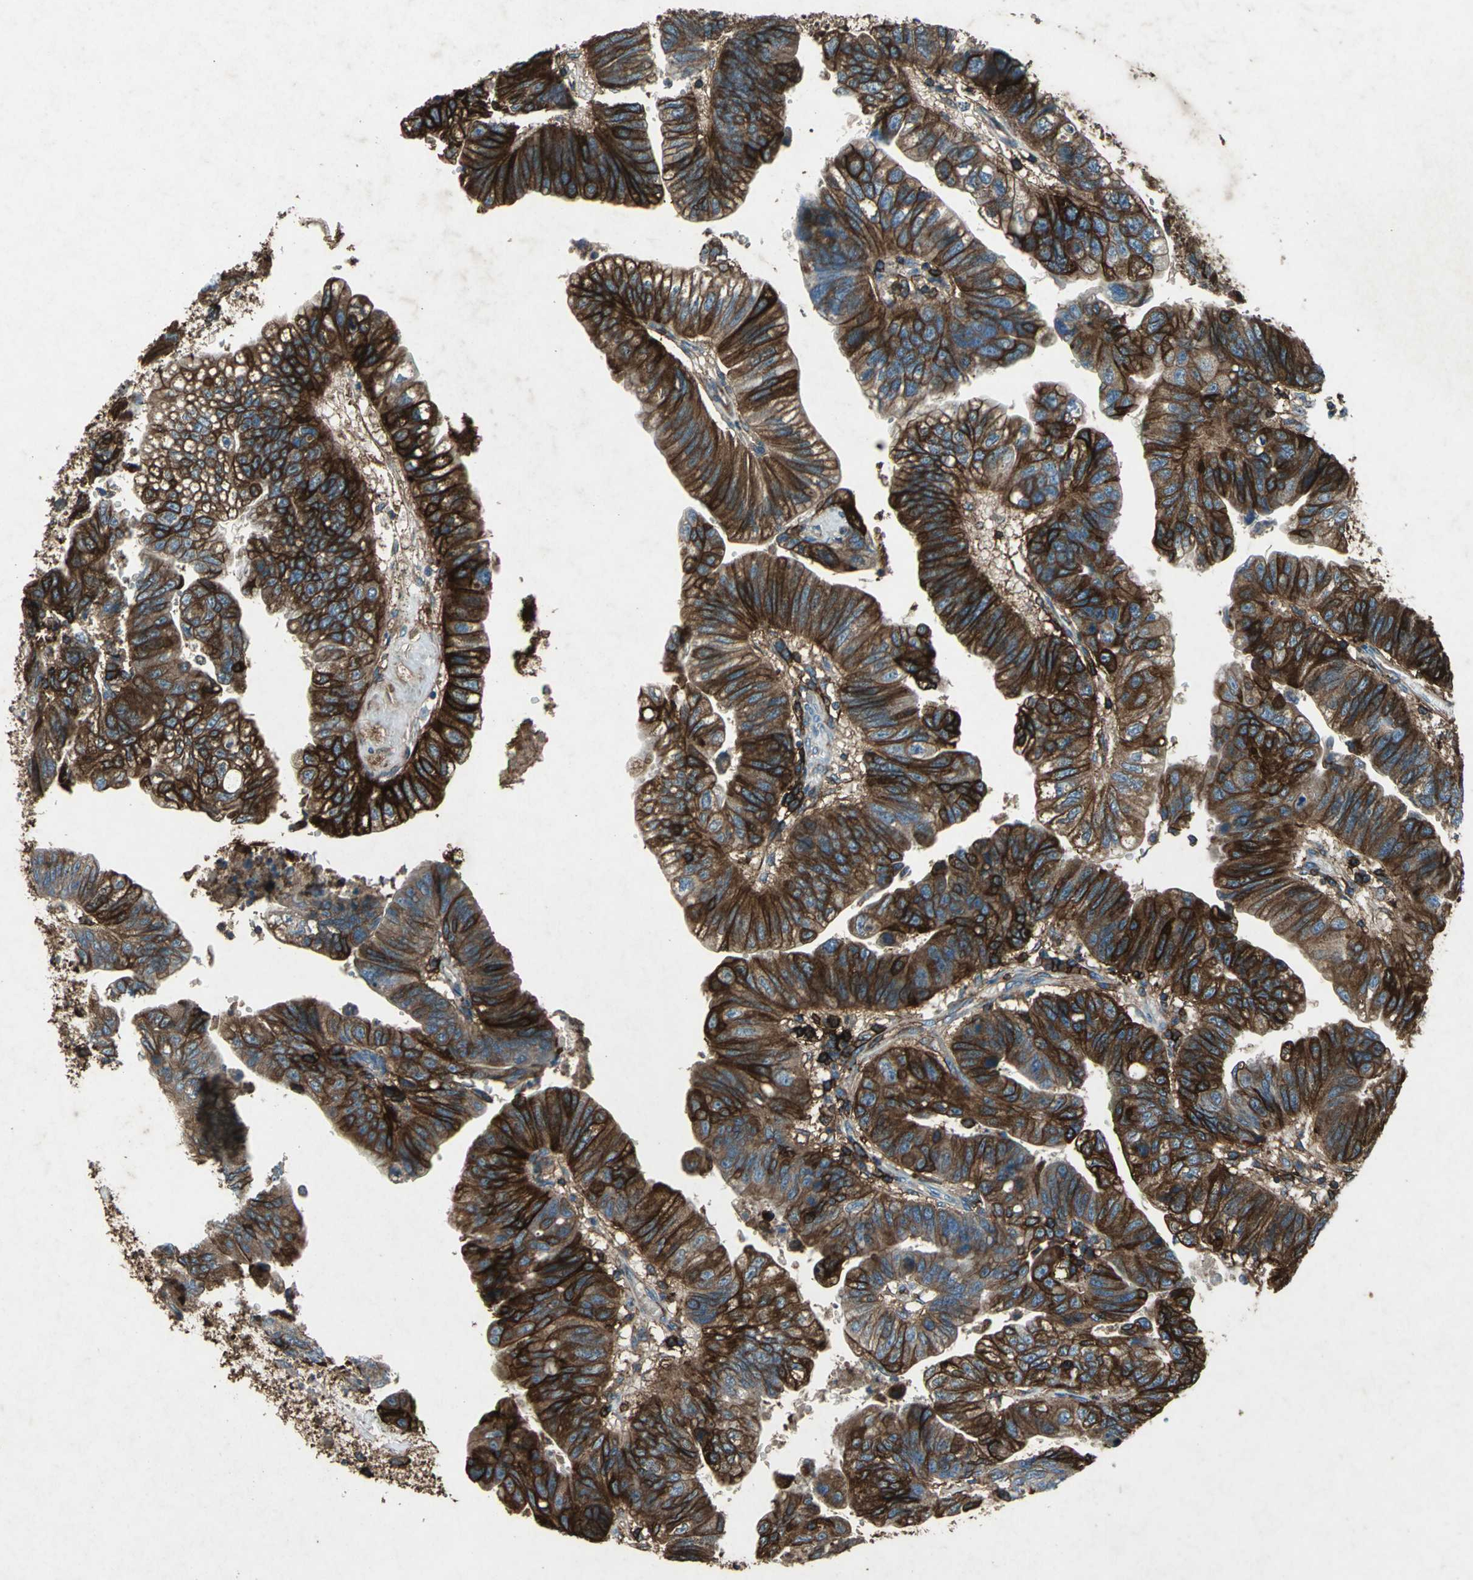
{"staining": {"intensity": "strong", "quantity": ">75%", "location": "cytoplasmic/membranous"}, "tissue": "stomach cancer", "cell_type": "Tumor cells", "image_type": "cancer", "snomed": [{"axis": "morphology", "description": "Adenocarcinoma, NOS"}, {"axis": "topography", "description": "Stomach"}], "caption": "This photomicrograph demonstrates stomach cancer stained with IHC to label a protein in brown. The cytoplasmic/membranous of tumor cells show strong positivity for the protein. Nuclei are counter-stained blue.", "gene": "CCR6", "patient": {"sex": "male", "age": 59}}